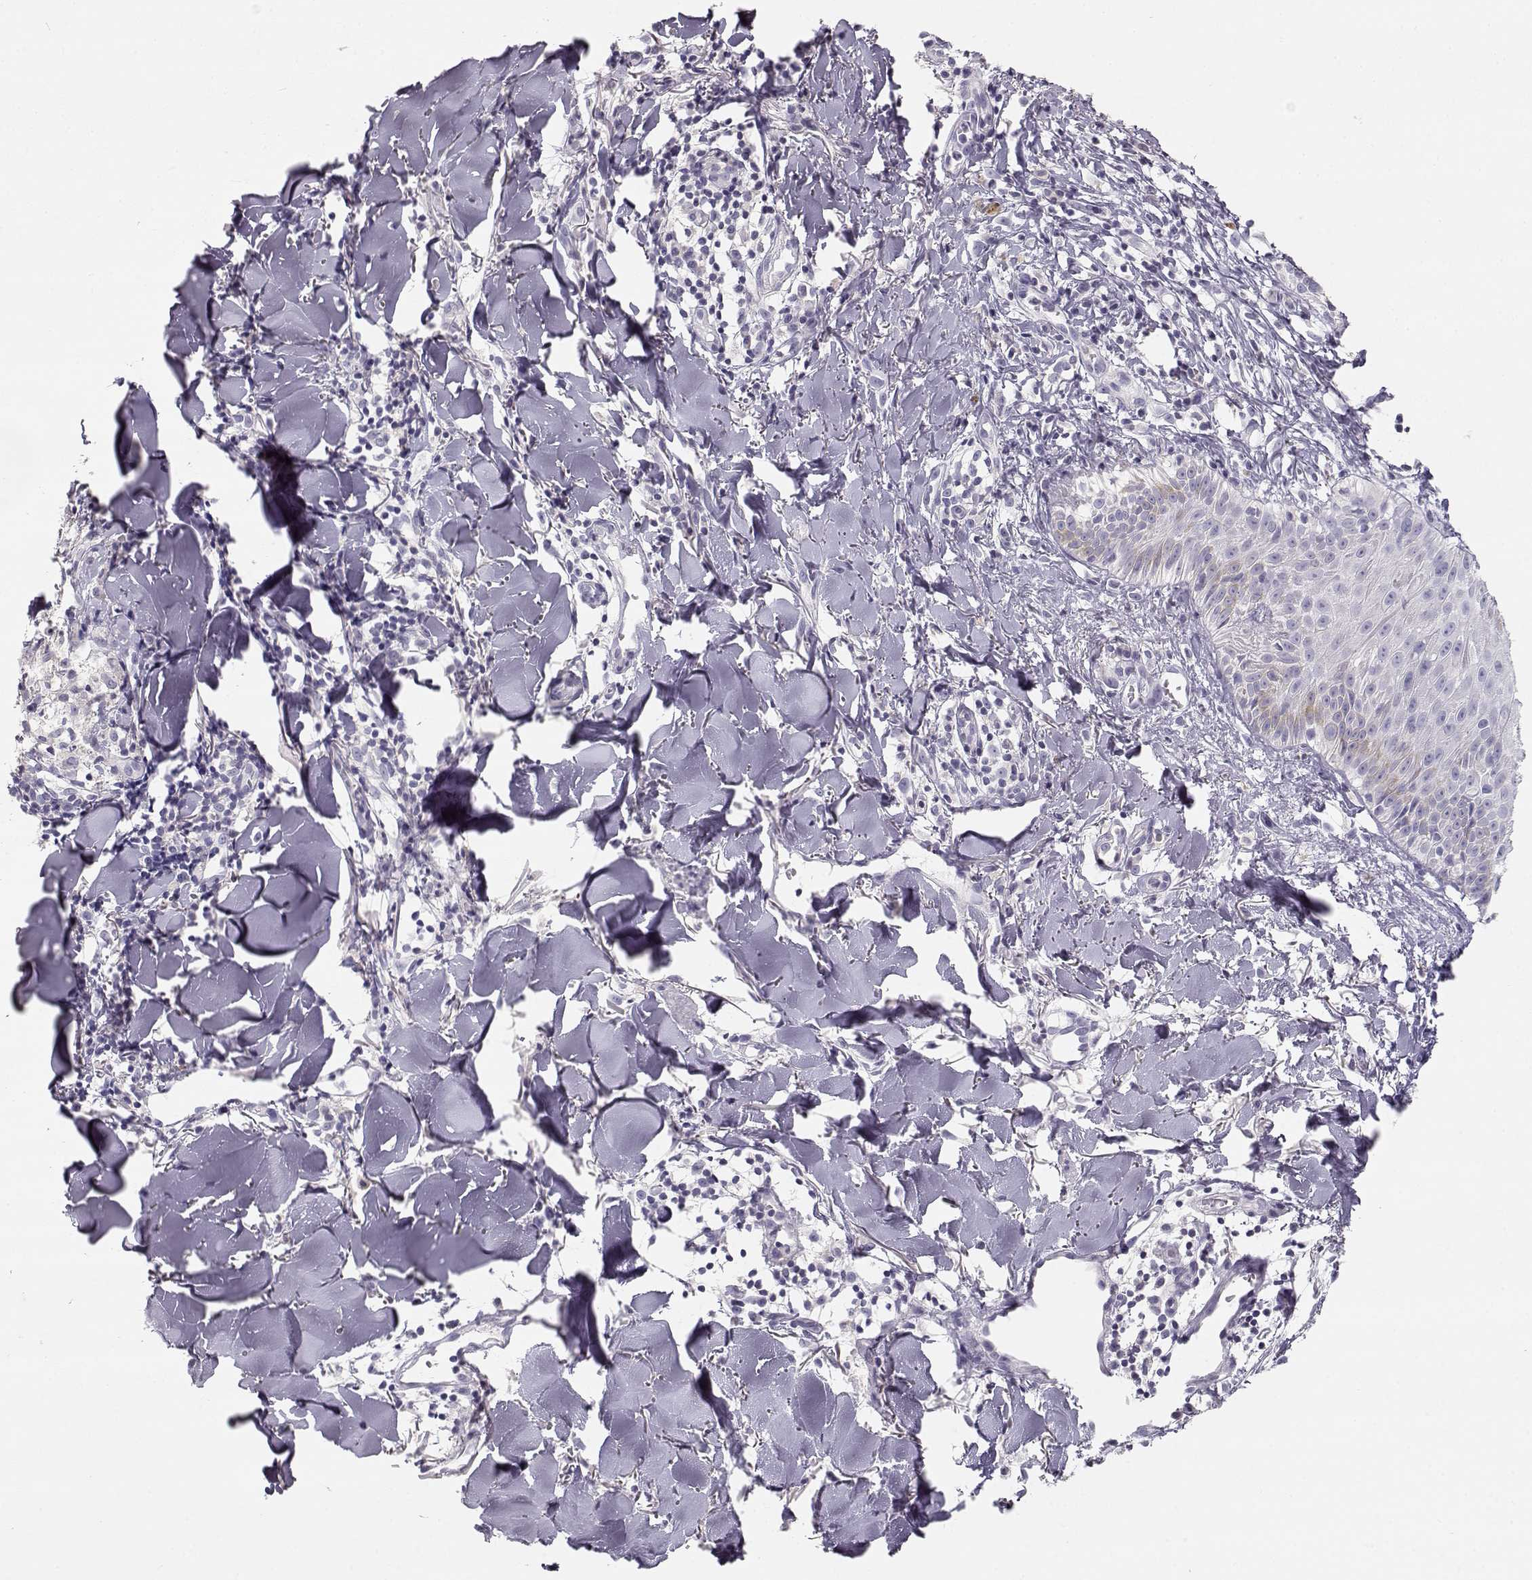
{"staining": {"intensity": "negative", "quantity": "none", "location": "none"}, "tissue": "melanoma", "cell_type": "Tumor cells", "image_type": "cancer", "snomed": [{"axis": "morphology", "description": "Malignant melanoma, NOS"}, {"axis": "topography", "description": "Skin"}], "caption": "The immunohistochemistry (IHC) micrograph has no significant positivity in tumor cells of melanoma tissue.", "gene": "LEPR", "patient": {"sex": "male", "age": 51}}